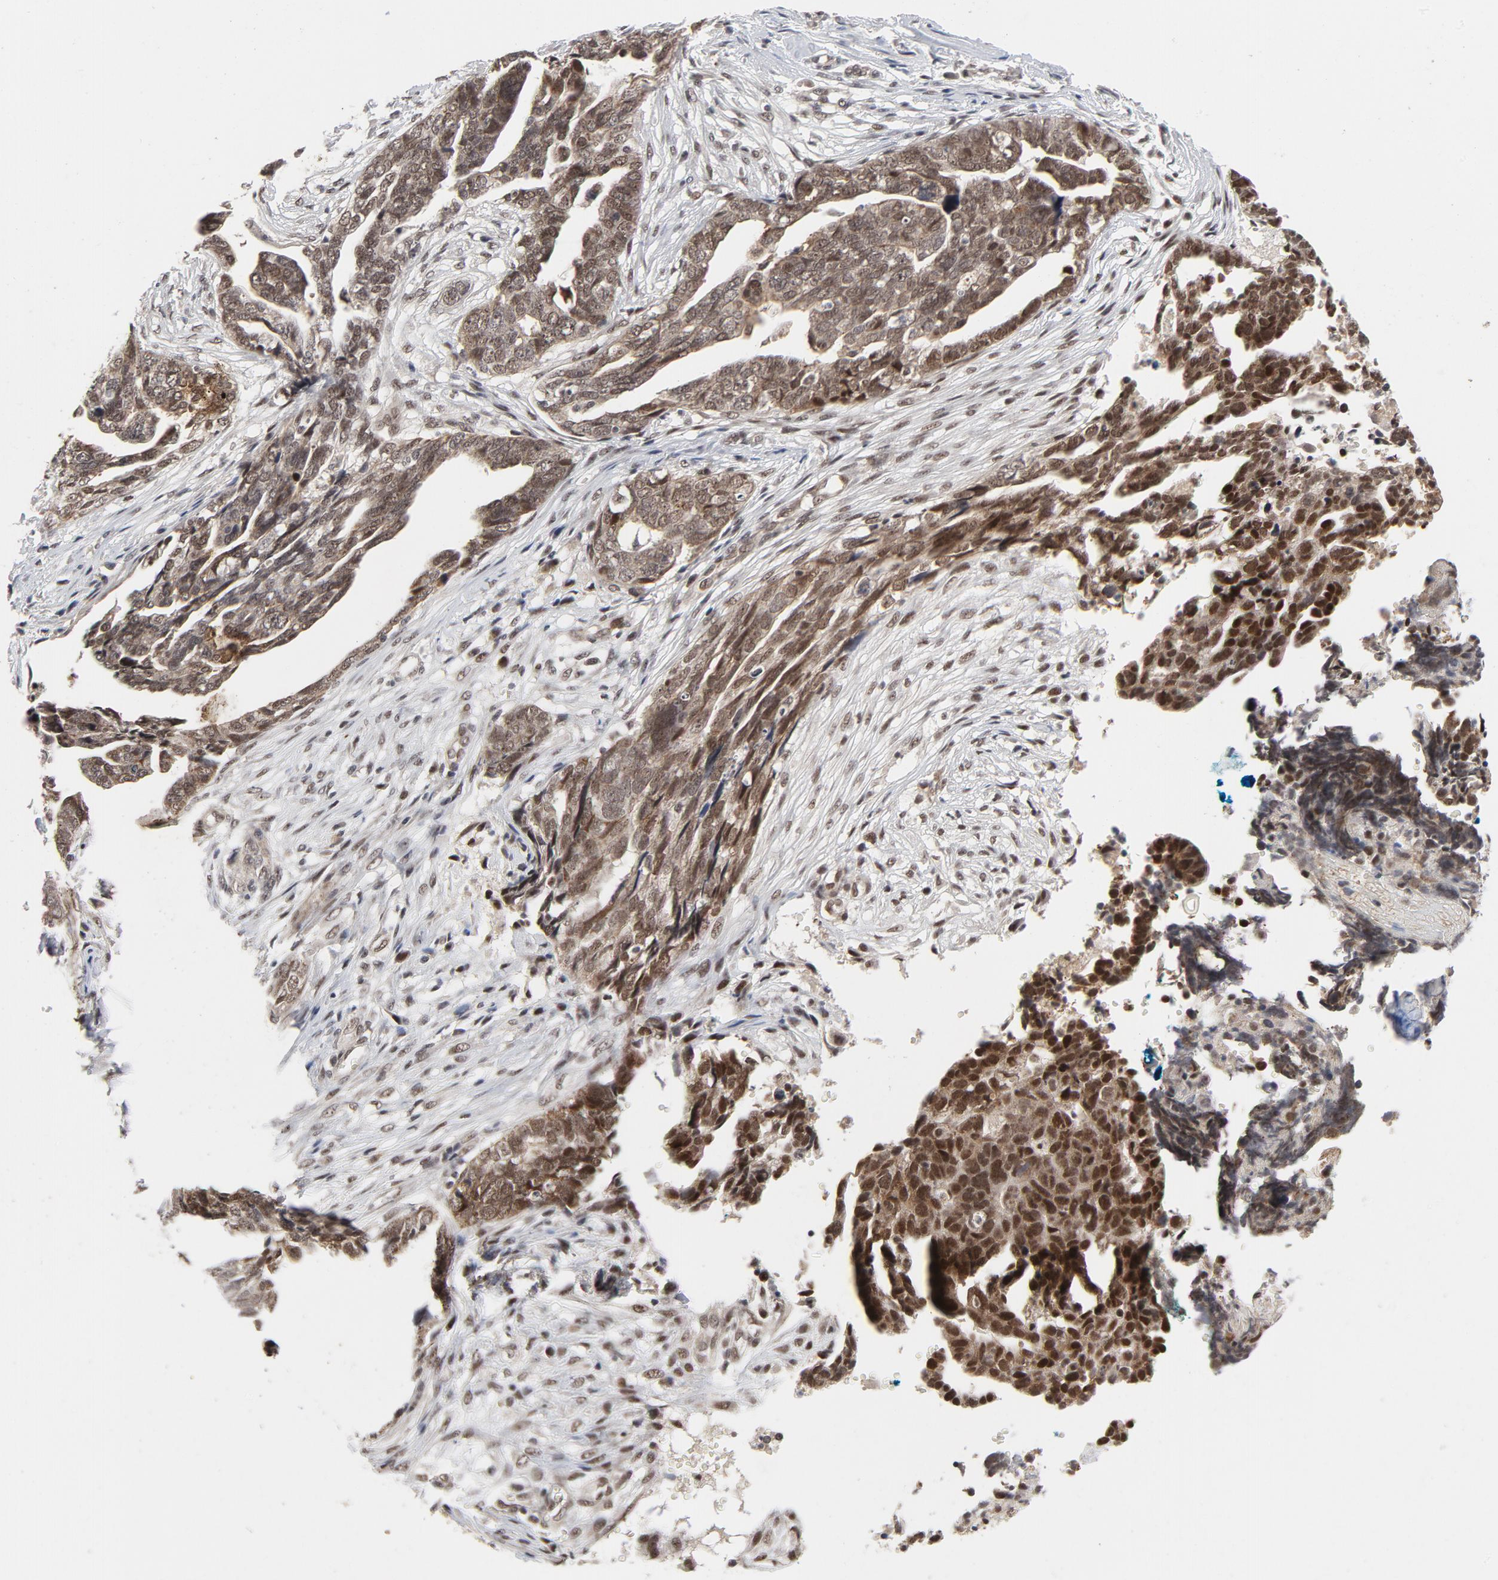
{"staining": {"intensity": "moderate", "quantity": ">75%", "location": "nuclear"}, "tissue": "ovarian cancer", "cell_type": "Tumor cells", "image_type": "cancer", "snomed": [{"axis": "morphology", "description": "Normal tissue, NOS"}, {"axis": "morphology", "description": "Cystadenocarcinoma, serous, NOS"}, {"axis": "topography", "description": "Fallopian tube"}, {"axis": "topography", "description": "Ovary"}], "caption": "Immunohistochemistry (IHC) micrograph of ovarian cancer stained for a protein (brown), which demonstrates medium levels of moderate nuclear staining in approximately >75% of tumor cells.", "gene": "ZKSCAN8", "patient": {"sex": "female", "age": 56}}